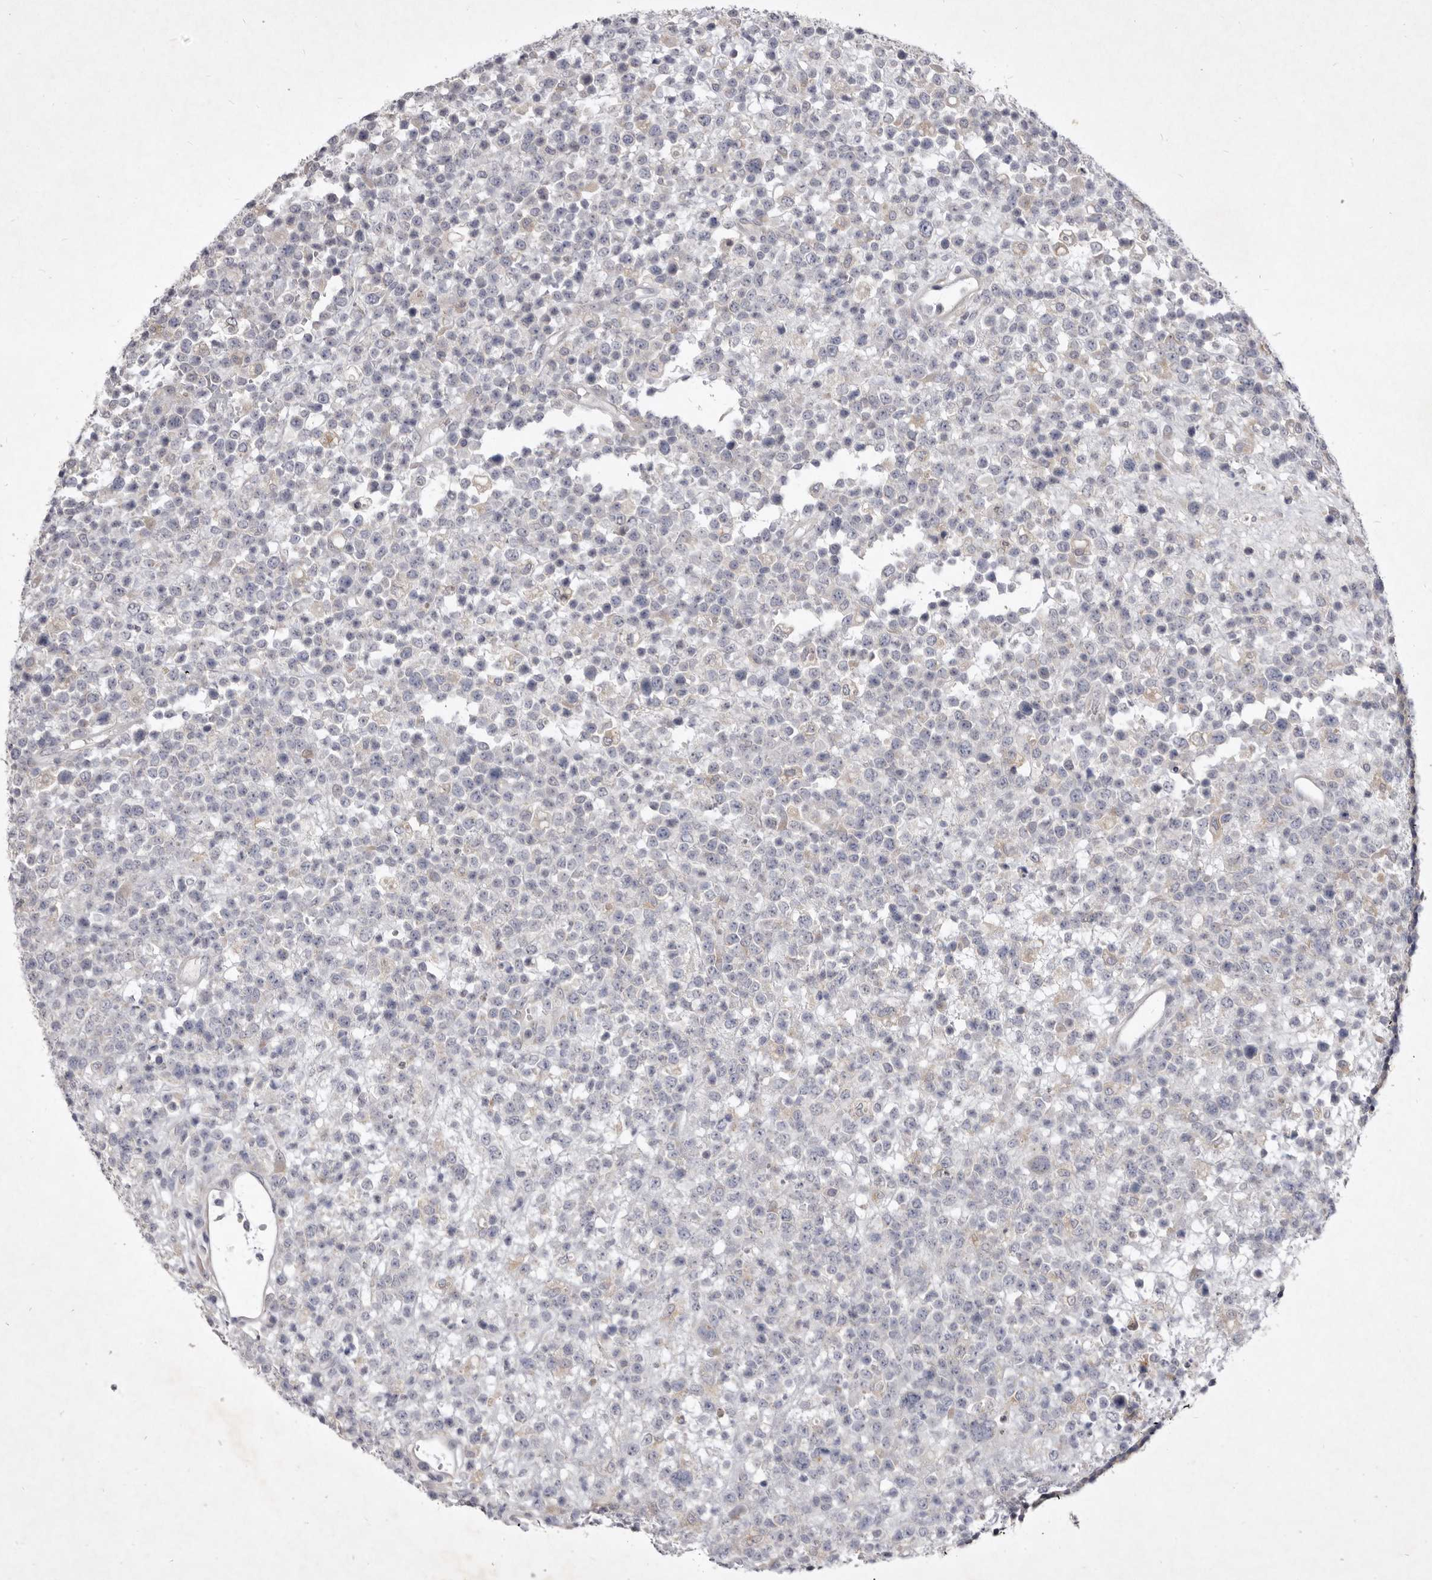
{"staining": {"intensity": "negative", "quantity": "none", "location": "none"}, "tissue": "lymphoma", "cell_type": "Tumor cells", "image_type": "cancer", "snomed": [{"axis": "morphology", "description": "Malignant lymphoma, non-Hodgkin's type, High grade"}, {"axis": "topography", "description": "Colon"}], "caption": "Tumor cells show no significant staining in lymphoma.", "gene": "P2RX6", "patient": {"sex": "female", "age": 53}}